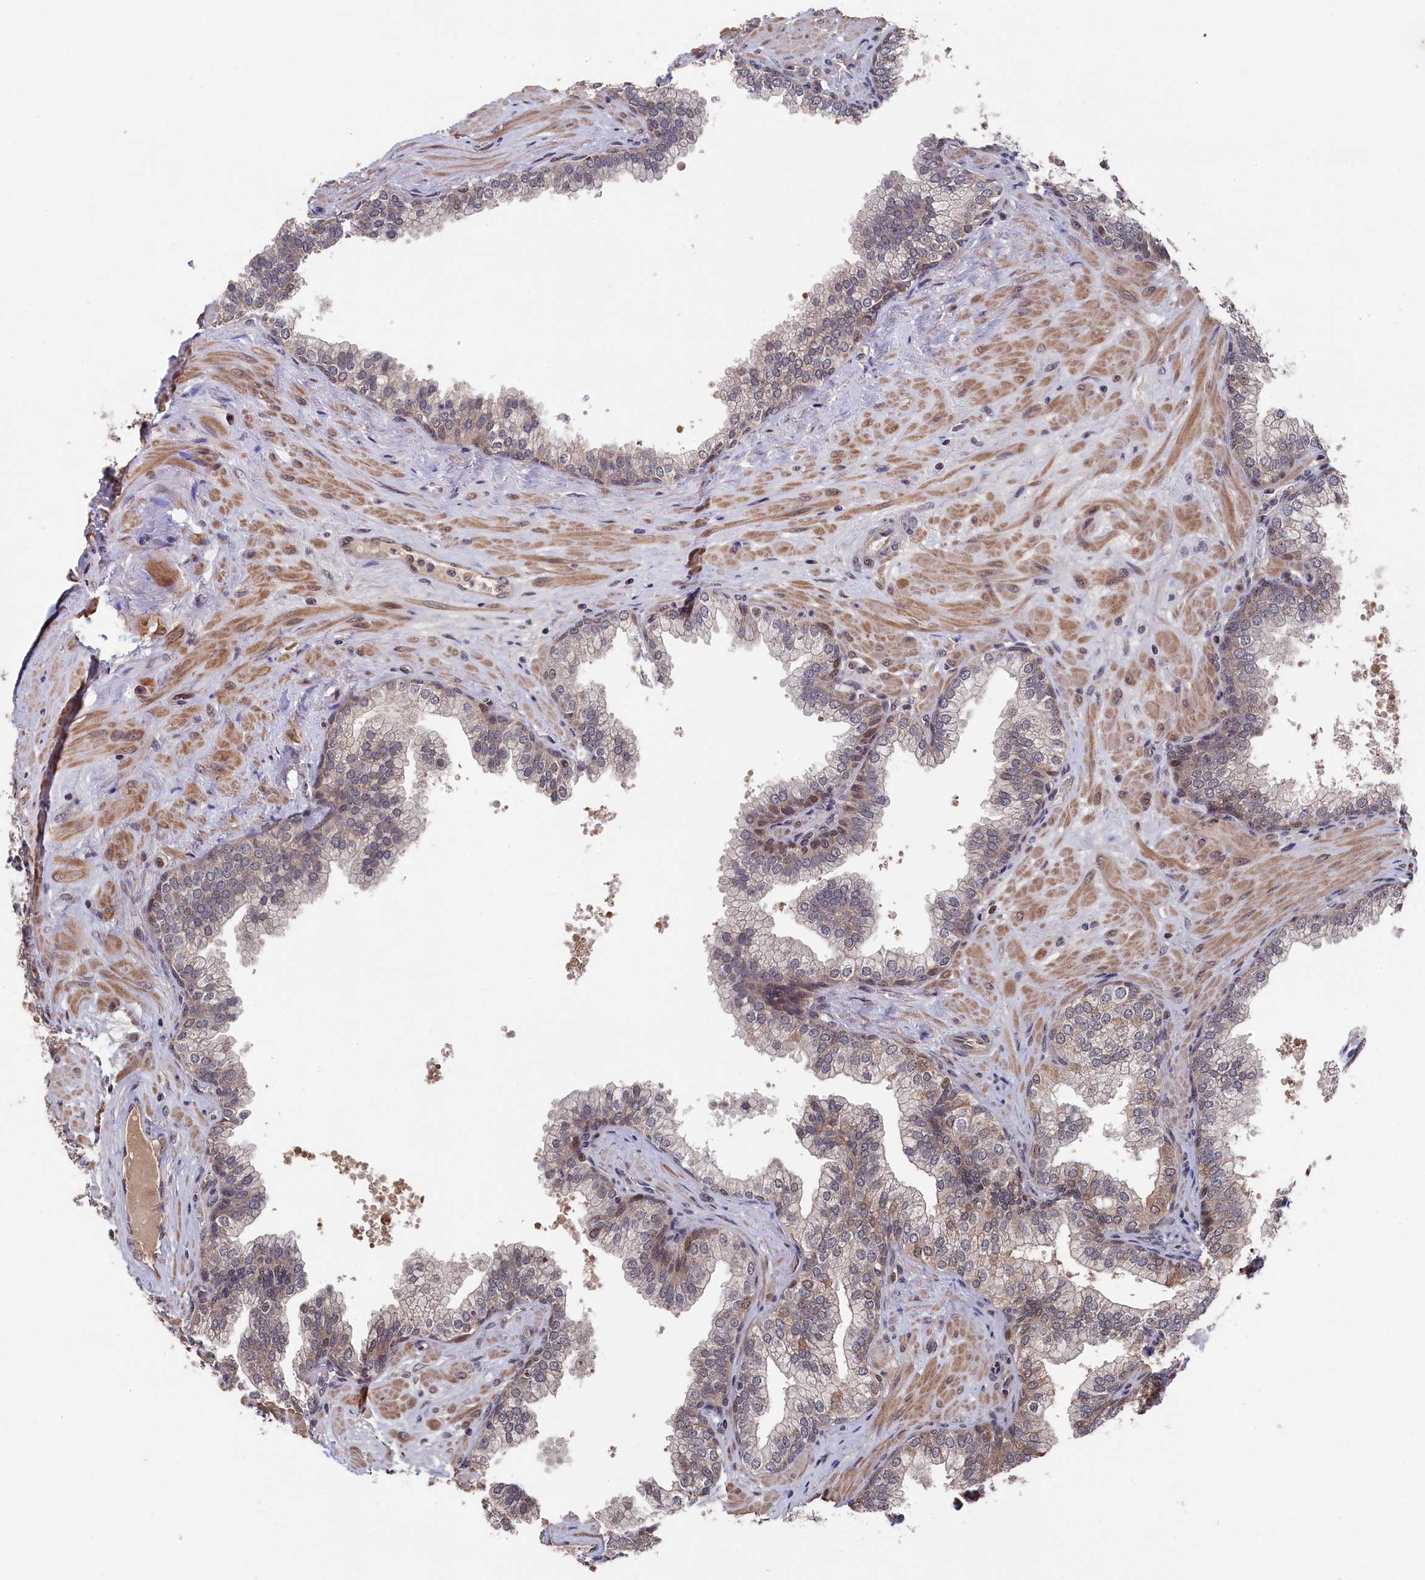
{"staining": {"intensity": "weak", "quantity": "25%-75%", "location": "cytoplasmic/membranous,nuclear"}, "tissue": "prostate", "cell_type": "Glandular cells", "image_type": "normal", "snomed": [{"axis": "morphology", "description": "Normal tissue, NOS"}, {"axis": "topography", "description": "Prostate"}], "caption": "Prostate stained for a protein (brown) displays weak cytoplasmic/membranous,nuclear positive staining in about 25%-75% of glandular cells.", "gene": "CLPX", "patient": {"sex": "male", "age": 60}}